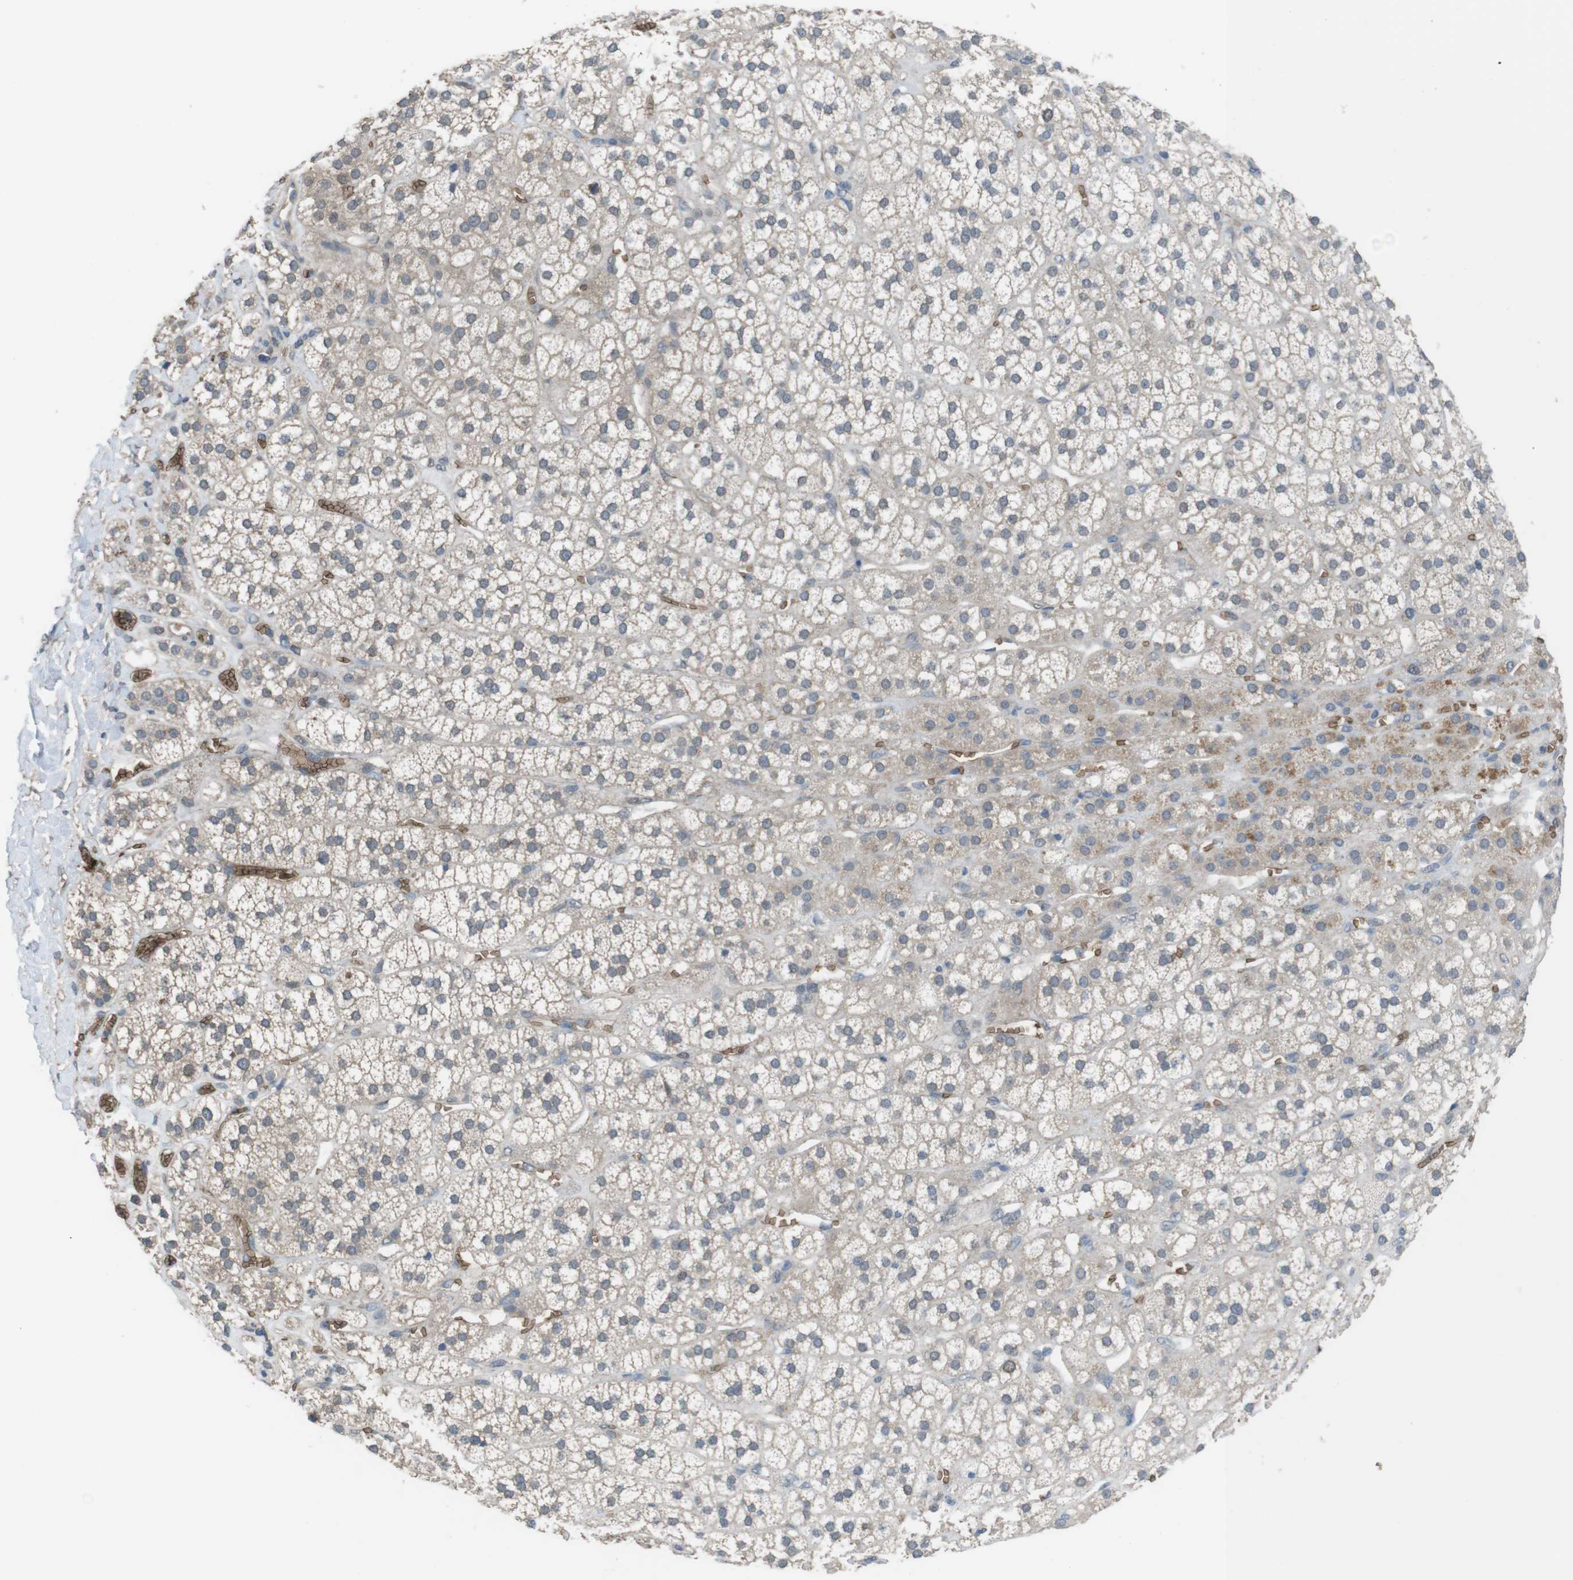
{"staining": {"intensity": "weak", "quantity": ">75%", "location": "cytoplasmic/membranous"}, "tissue": "adrenal gland", "cell_type": "Glandular cells", "image_type": "normal", "snomed": [{"axis": "morphology", "description": "Normal tissue, NOS"}, {"axis": "topography", "description": "Adrenal gland"}], "caption": "Protein positivity by IHC exhibits weak cytoplasmic/membranous staining in approximately >75% of glandular cells in benign adrenal gland. The protein of interest is stained brown, and the nuclei are stained in blue (DAB (3,3'-diaminobenzidine) IHC with brightfield microscopy, high magnification).", "gene": "GYPA", "patient": {"sex": "male", "age": 56}}